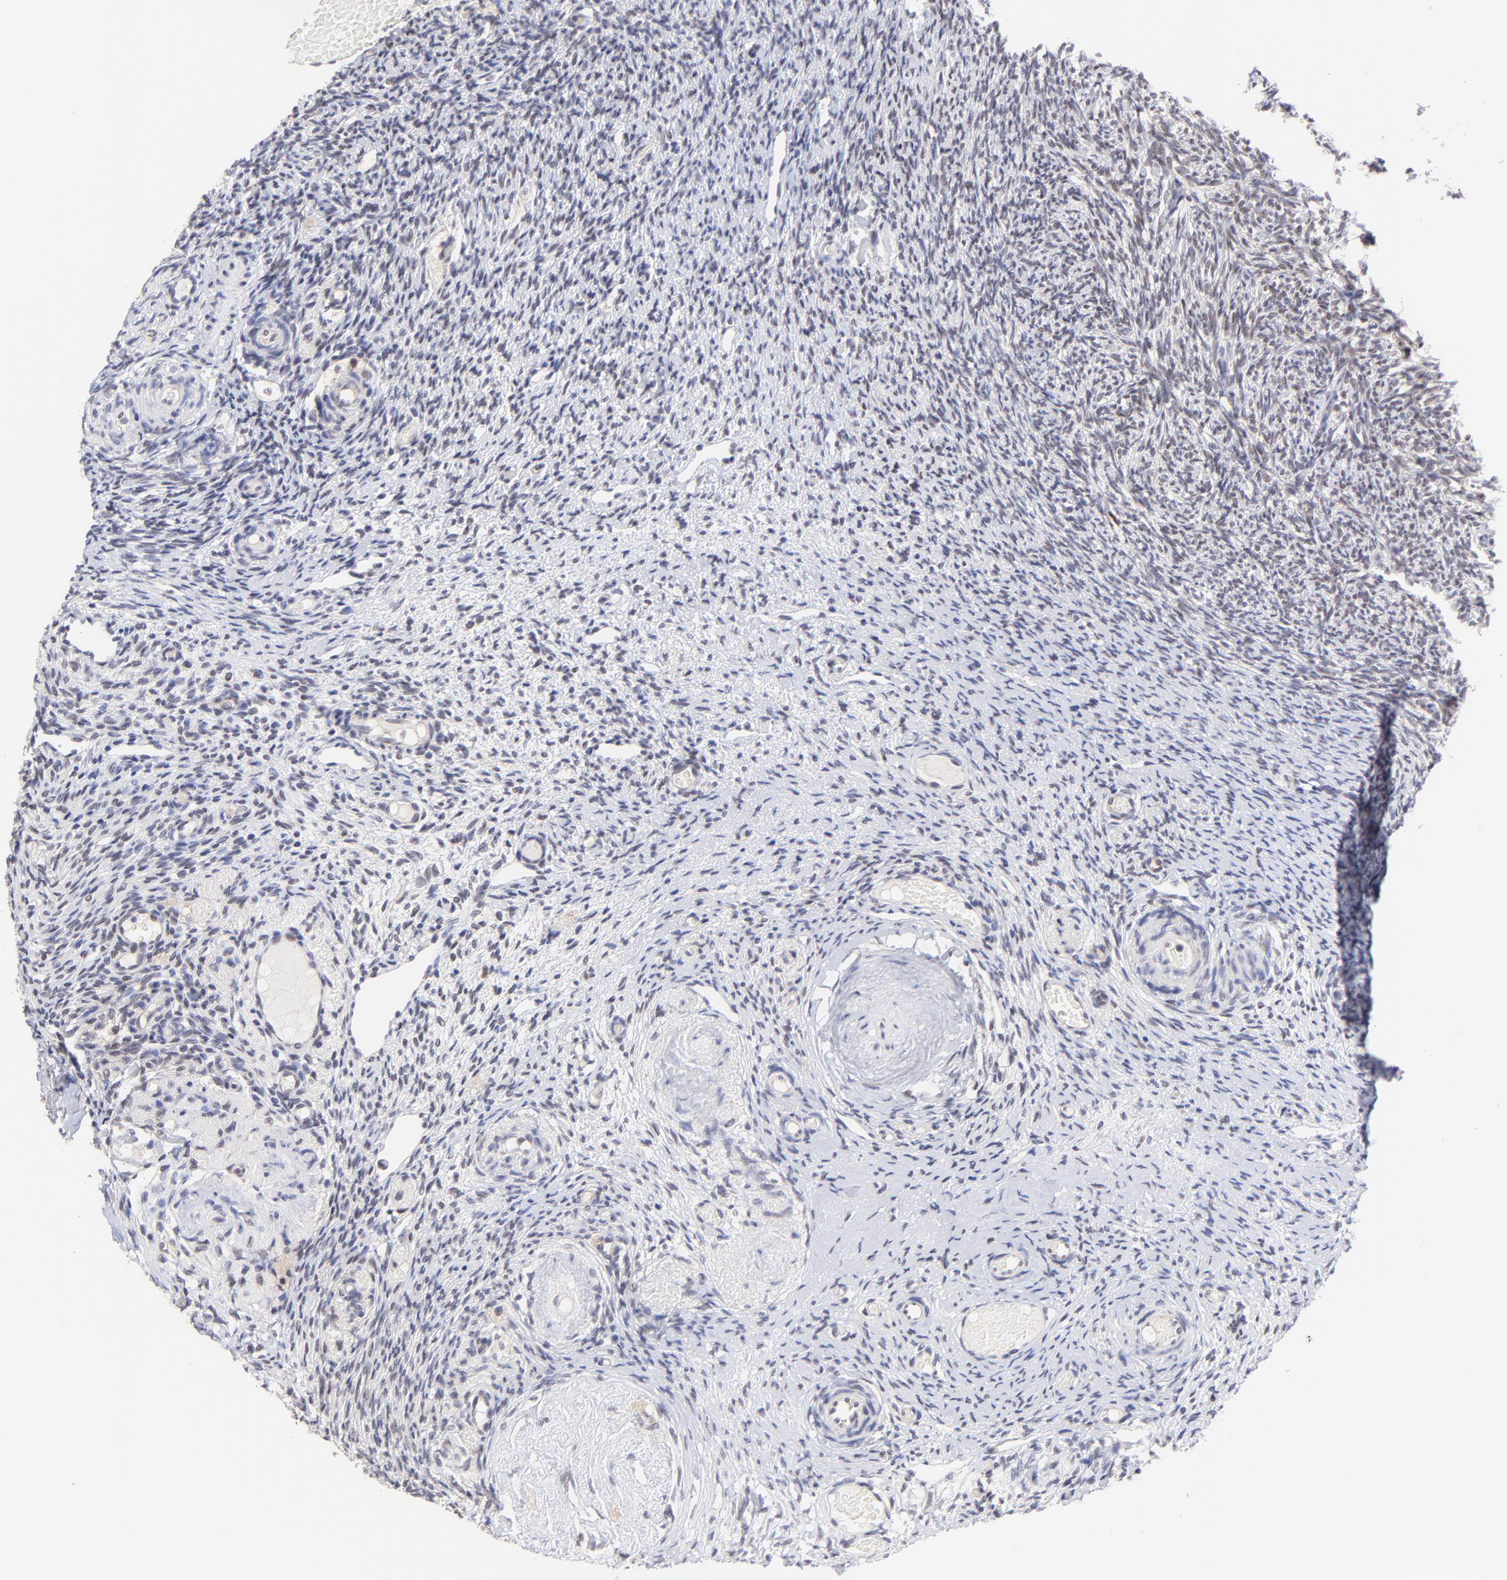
{"staining": {"intensity": "negative", "quantity": "none", "location": "none"}, "tissue": "ovary", "cell_type": "Follicle cells", "image_type": "normal", "snomed": [{"axis": "morphology", "description": "Normal tissue, NOS"}, {"axis": "topography", "description": "Ovary"}], "caption": "This photomicrograph is of benign ovary stained with immunohistochemistry (IHC) to label a protein in brown with the nuclei are counter-stained blue. There is no positivity in follicle cells.", "gene": "ZNF747", "patient": {"sex": "female", "age": 60}}